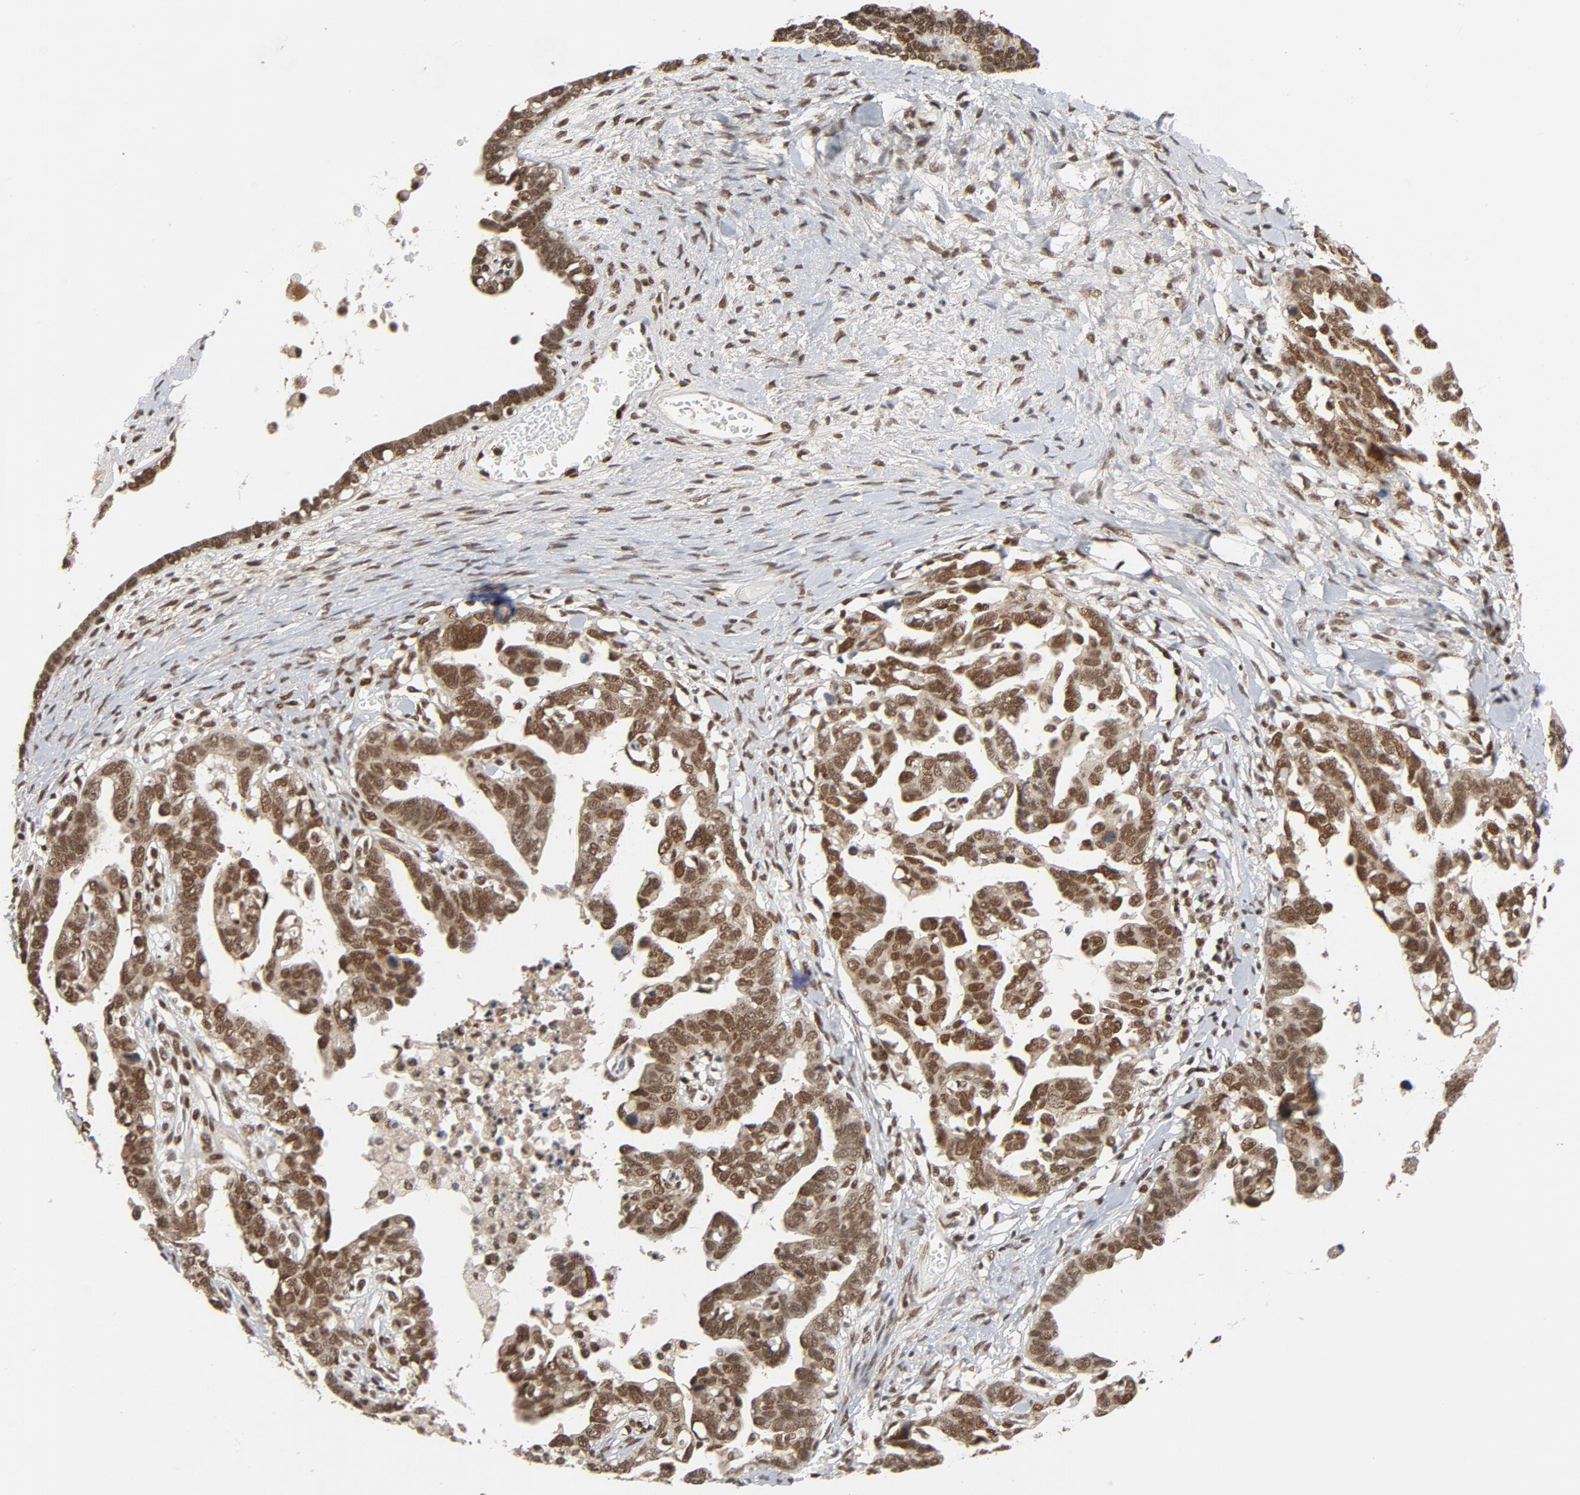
{"staining": {"intensity": "moderate", "quantity": ">75%", "location": "nuclear"}, "tissue": "ovarian cancer", "cell_type": "Tumor cells", "image_type": "cancer", "snomed": [{"axis": "morphology", "description": "Cystadenocarcinoma, serous, NOS"}, {"axis": "topography", "description": "Ovary"}], "caption": "Immunohistochemical staining of serous cystadenocarcinoma (ovarian) demonstrates medium levels of moderate nuclear staining in about >75% of tumor cells. Using DAB (3,3'-diaminobenzidine) (brown) and hematoxylin (blue) stains, captured at high magnification using brightfield microscopy.", "gene": "SMARCD1", "patient": {"sex": "female", "age": 69}}